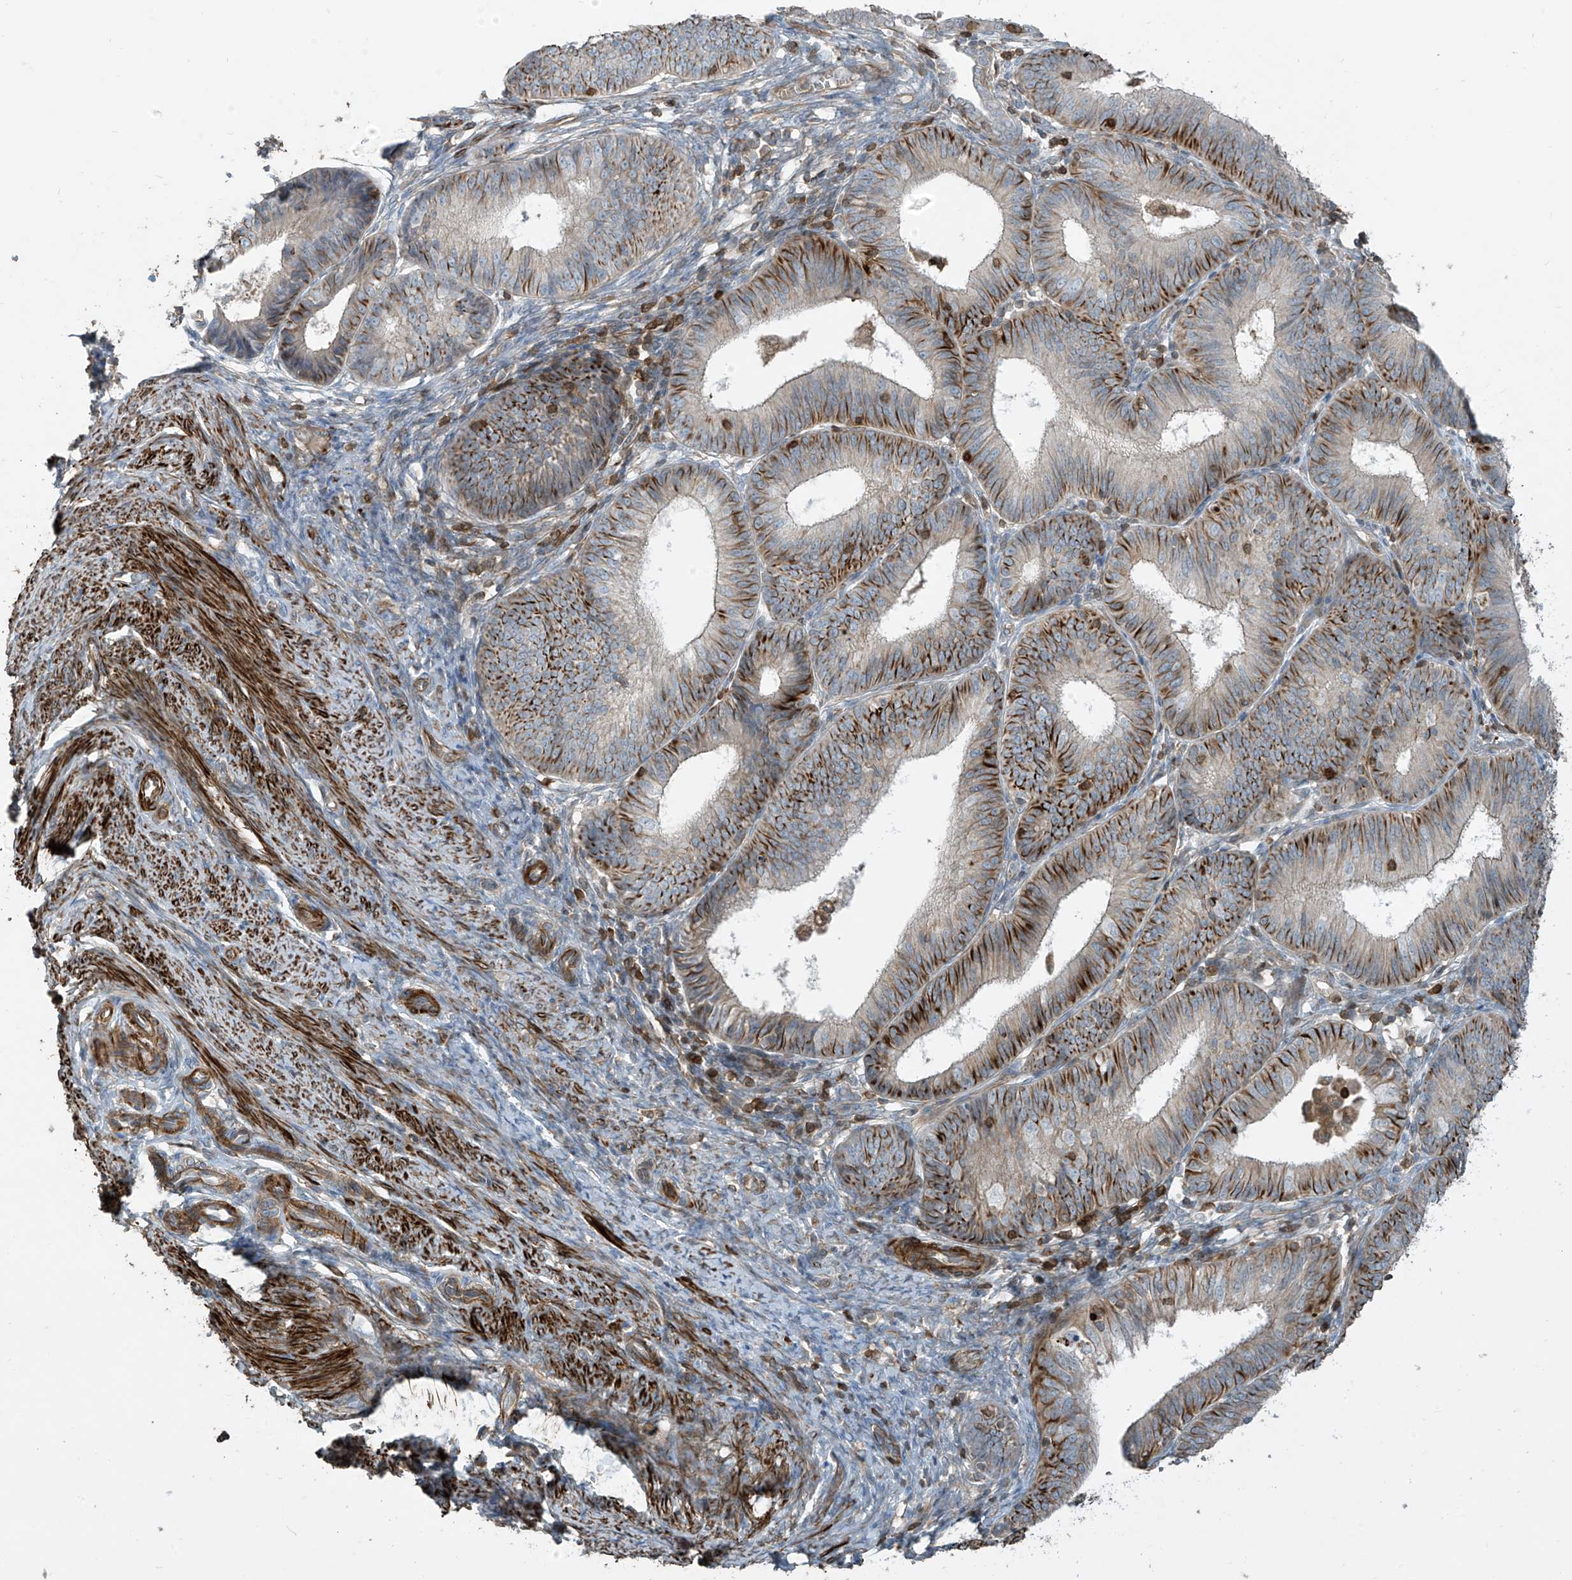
{"staining": {"intensity": "moderate", "quantity": "25%-75%", "location": "cytoplasmic/membranous"}, "tissue": "endometrial cancer", "cell_type": "Tumor cells", "image_type": "cancer", "snomed": [{"axis": "morphology", "description": "Adenocarcinoma, NOS"}, {"axis": "topography", "description": "Endometrium"}], "caption": "Endometrial cancer tissue demonstrates moderate cytoplasmic/membranous positivity in approximately 25%-75% of tumor cells, visualized by immunohistochemistry.", "gene": "SH3BGRL3", "patient": {"sex": "female", "age": 51}}